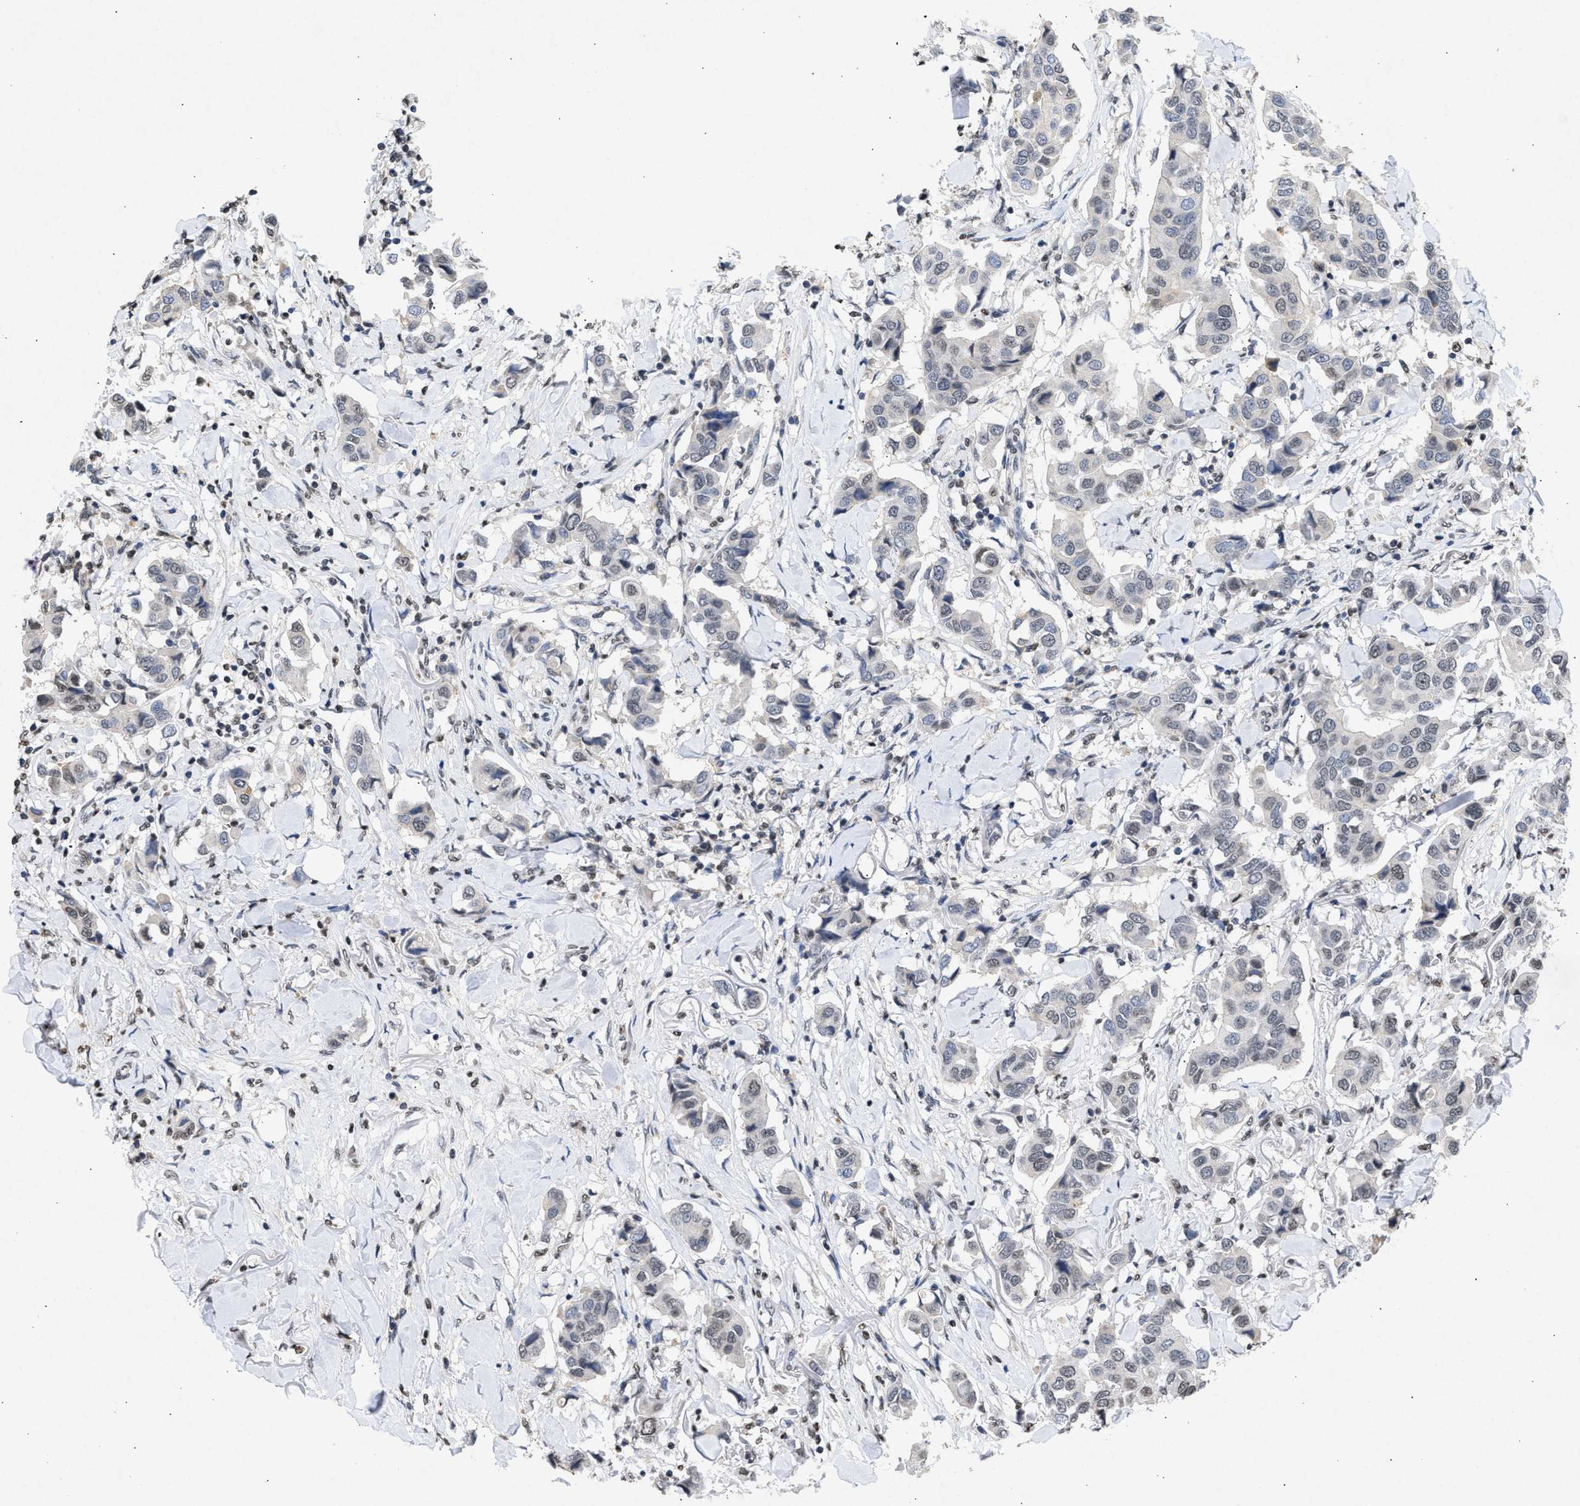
{"staining": {"intensity": "weak", "quantity": "<25%", "location": "nuclear"}, "tissue": "breast cancer", "cell_type": "Tumor cells", "image_type": "cancer", "snomed": [{"axis": "morphology", "description": "Duct carcinoma"}, {"axis": "topography", "description": "Breast"}], "caption": "The photomicrograph demonstrates no significant positivity in tumor cells of intraductal carcinoma (breast).", "gene": "NUP35", "patient": {"sex": "female", "age": 80}}